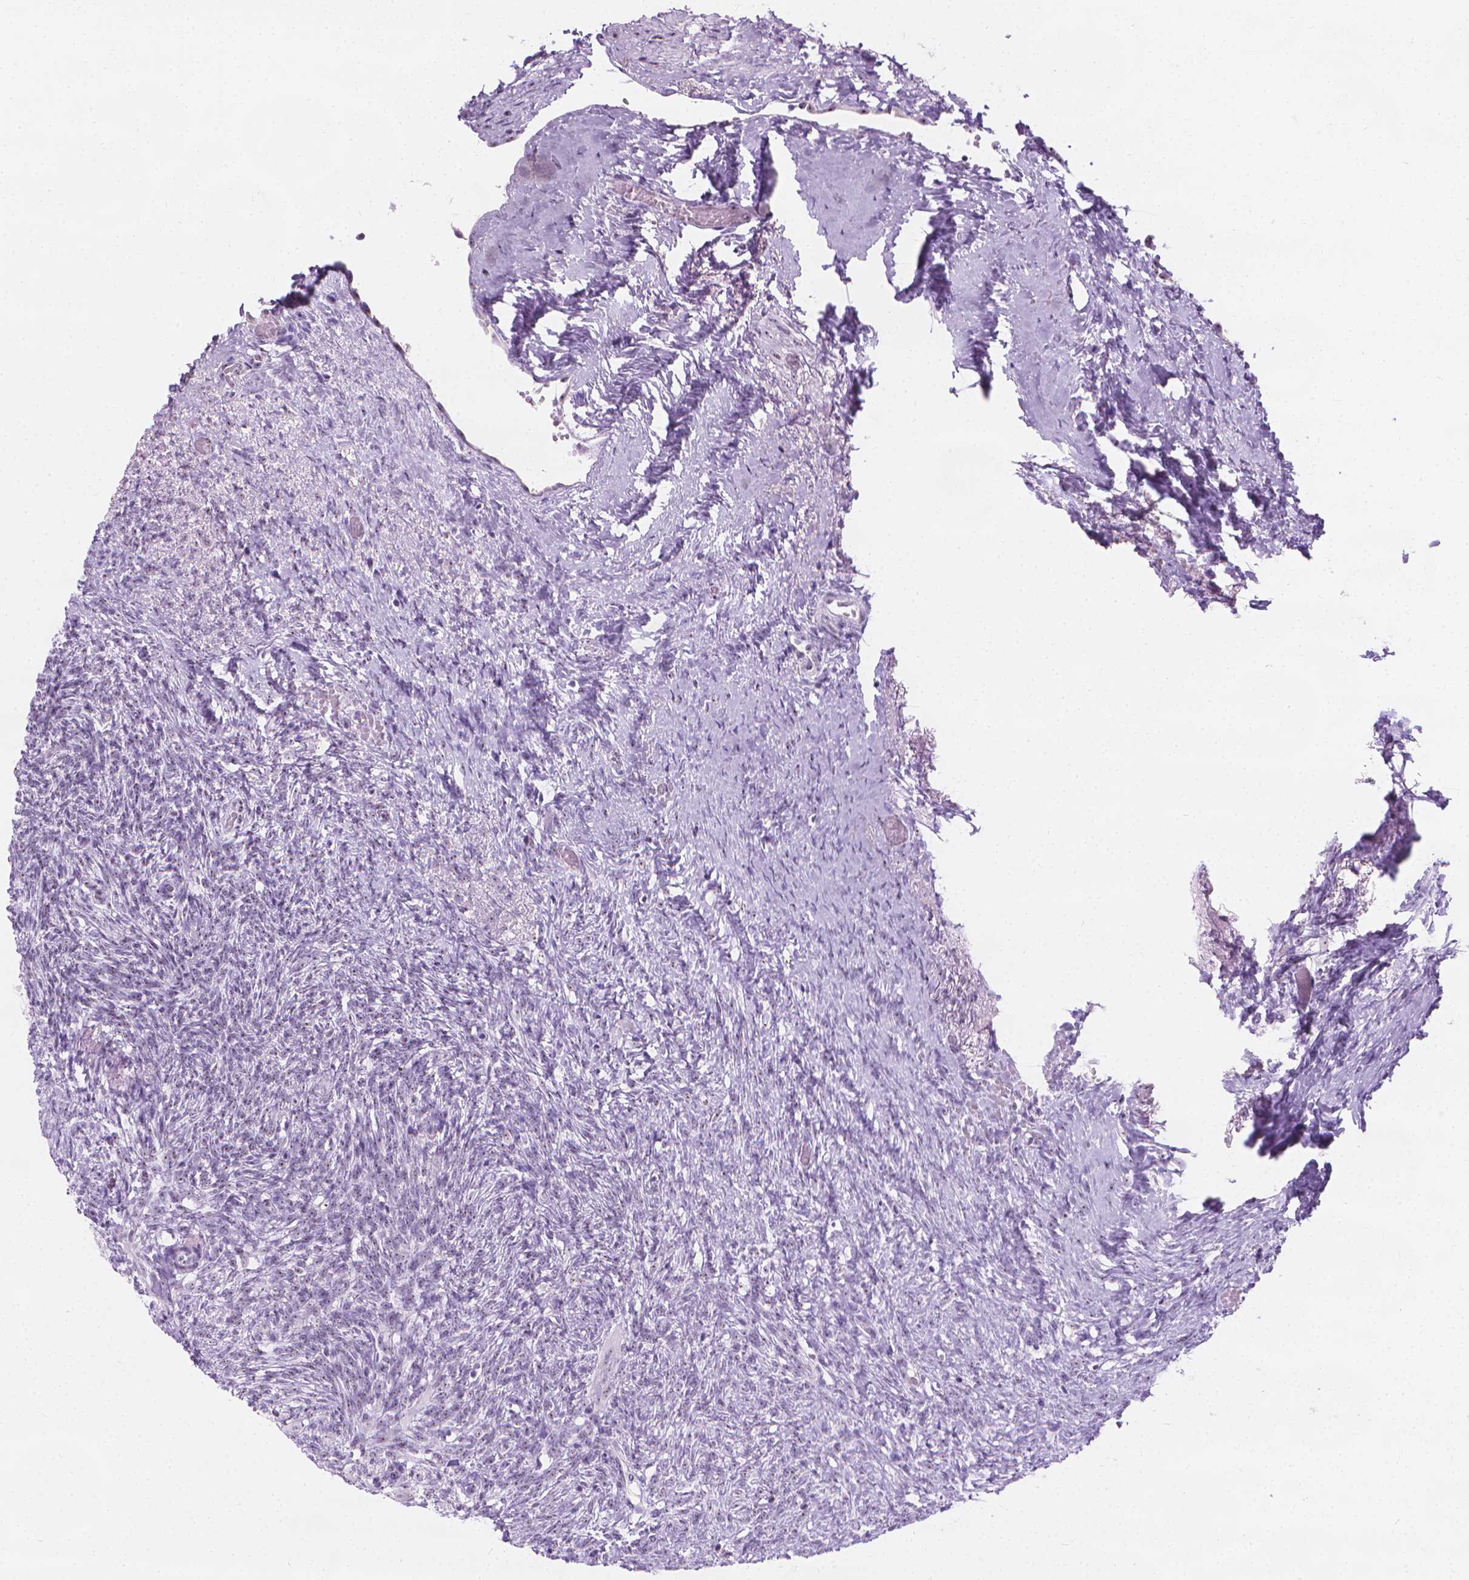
{"staining": {"intensity": "weak", "quantity": ">75%", "location": "nuclear"}, "tissue": "ovary", "cell_type": "Follicle cells", "image_type": "normal", "snomed": [{"axis": "morphology", "description": "Normal tissue, NOS"}, {"axis": "topography", "description": "Ovary"}], "caption": "Protein expression analysis of unremarkable human ovary reveals weak nuclear staining in approximately >75% of follicle cells.", "gene": "NOL7", "patient": {"sex": "female", "age": 46}}